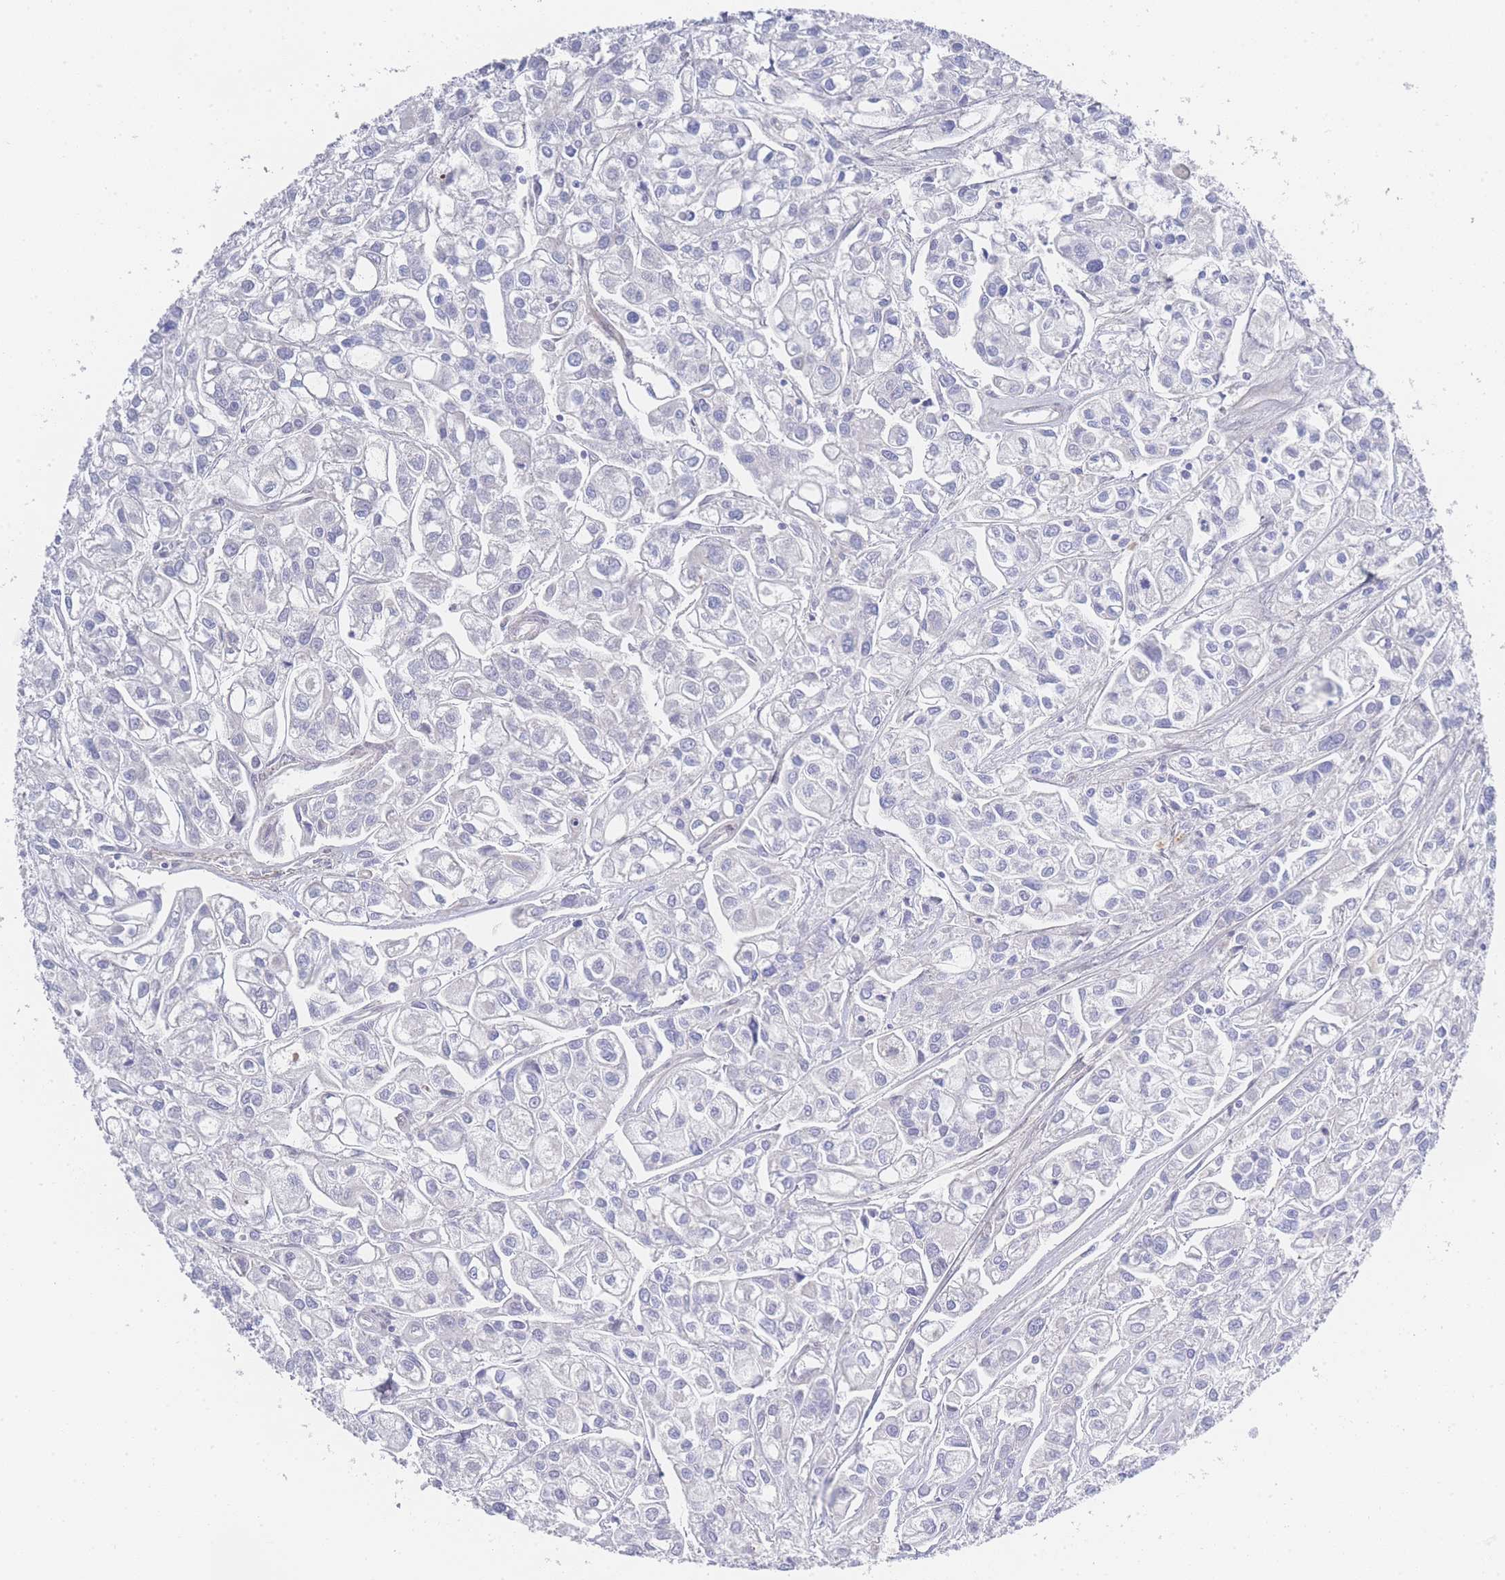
{"staining": {"intensity": "negative", "quantity": "none", "location": "none"}, "tissue": "urothelial cancer", "cell_type": "Tumor cells", "image_type": "cancer", "snomed": [{"axis": "morphology", "description": "Urothelial carcinoma, High grade"}, {"axis": "topography", "description": "Urinary bladder"}], "caption": "DAB immunohistochemical staining of human urothelial cancer exhibits no significant positivity in tumor cells.", "gene": "ZNF142", "patient": {"sex": "male", "age": 67}}